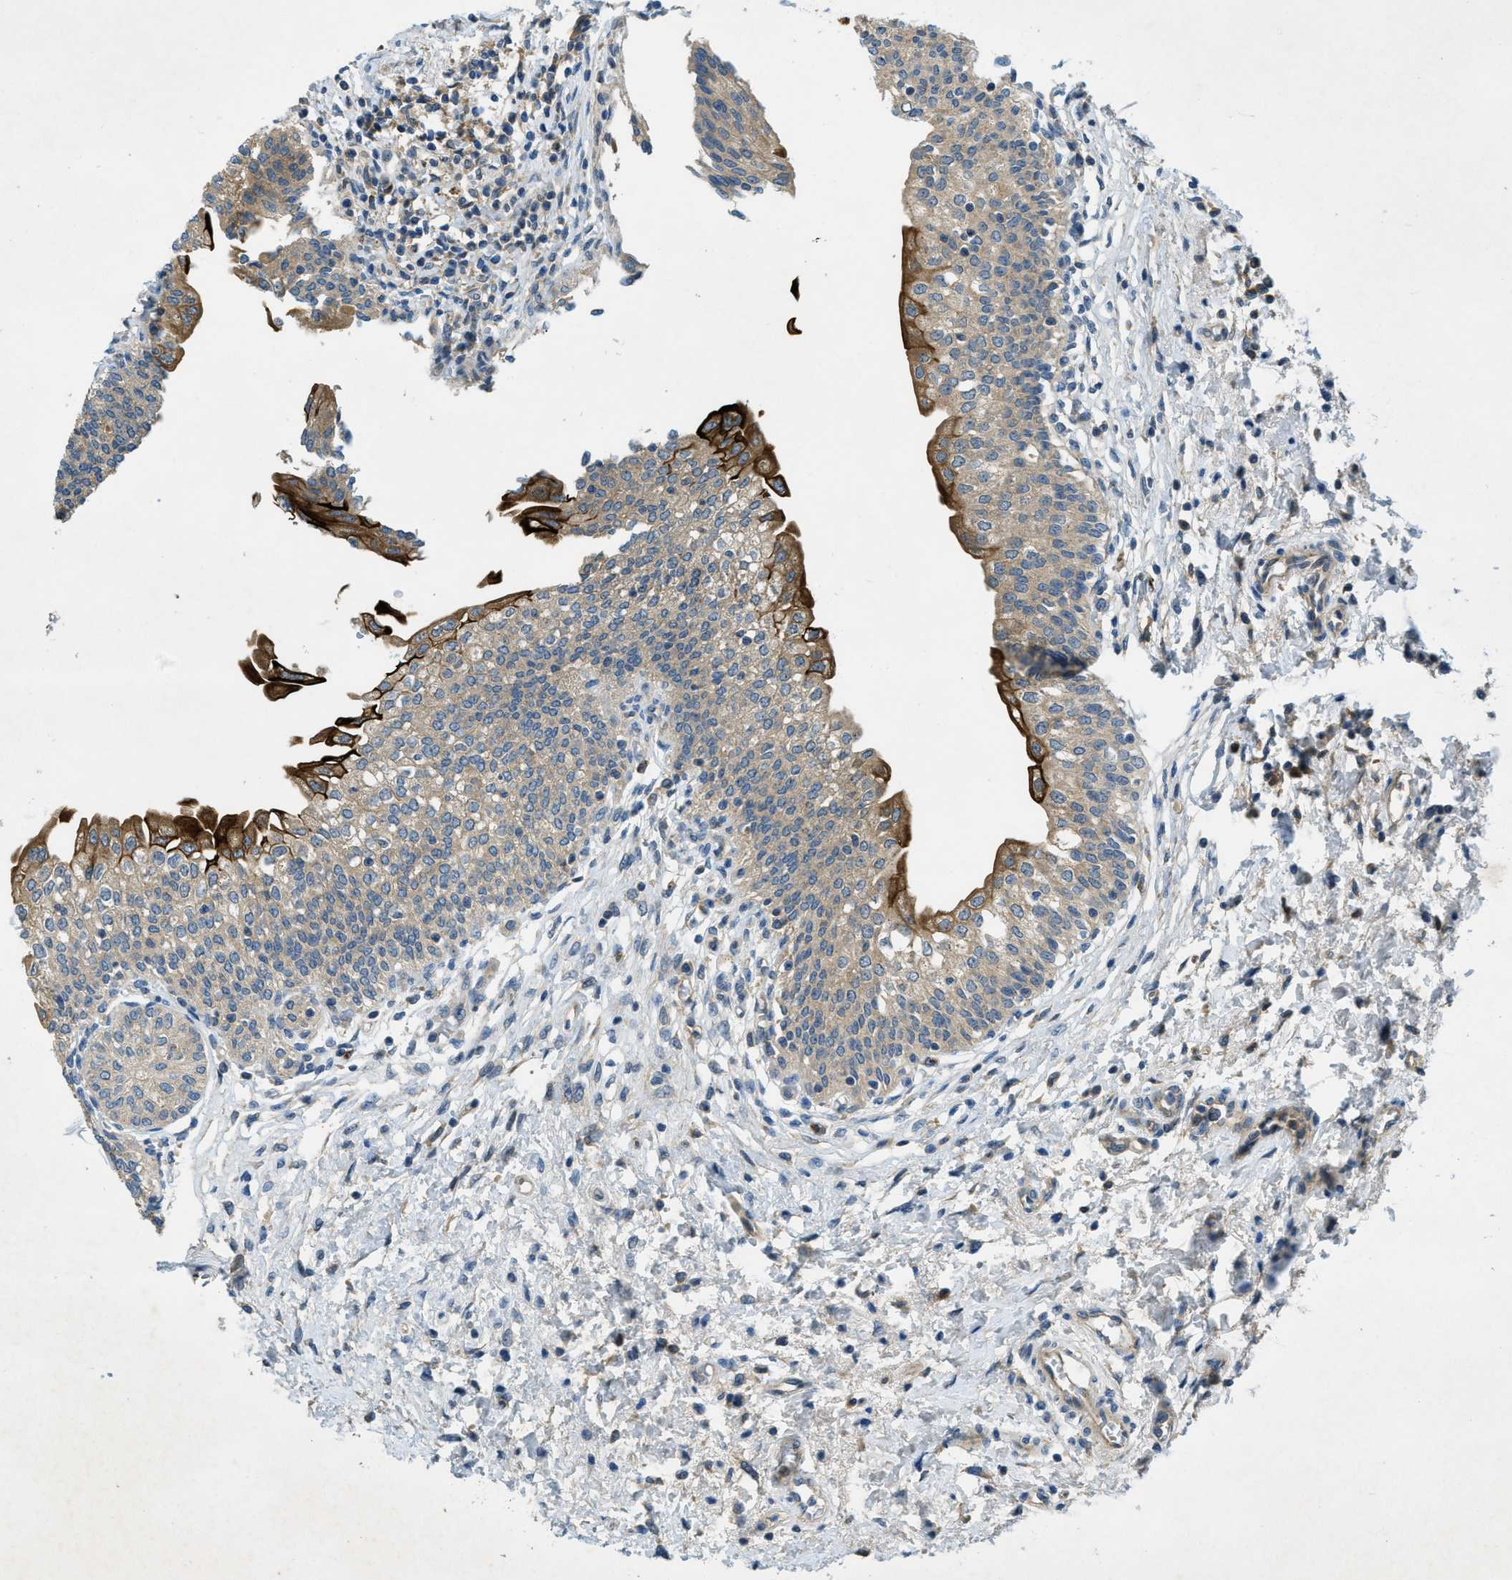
{"staining": {"intensity": "moderate", "quantity": "25%-75%", "location": "cytoplasmic/membranous"}, "tissue": "urinary bladder", "cell_type": "Urothelial cells", "image_type": "normal", "snomed": [{"axis": "morphology", "description": "Normal tissue, NOS"}, {"axis": "topography", "description": "Urinary bladder"}], "caption": "Protein expression analysis of unremarkable urinary bladder demonstrates moderate cytoplasmic/membranous positivity in approximately 25%-75% of urothelial cells.", "gene": "RIPK2", "patient": {"sex": "male", "age": 55}}